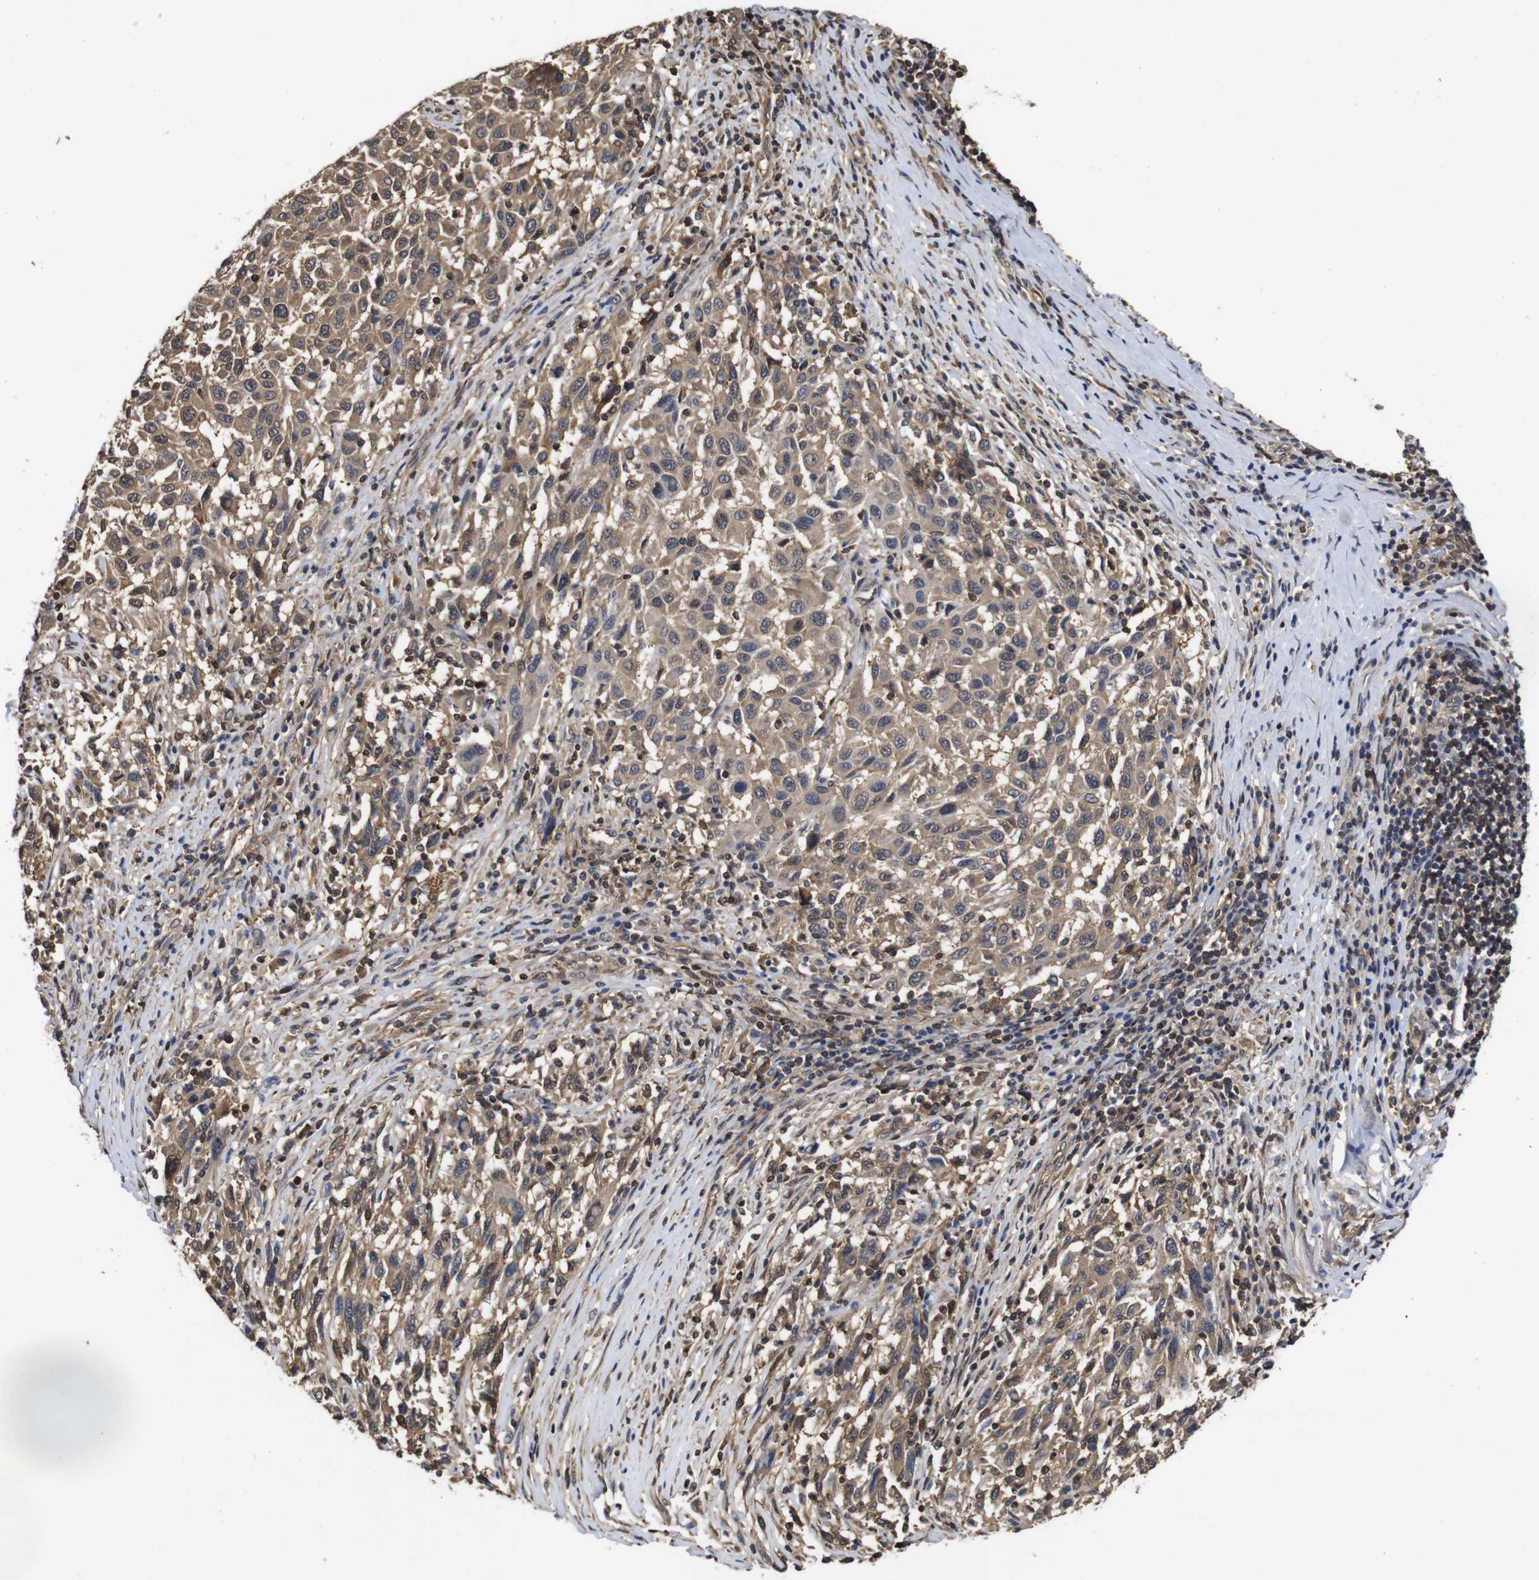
{"staining": {"intensity": "moderate", "quantity": ">75%", "location": "cytoplasmic/membranous"}, "tissue": "melanoma", "cell_type": "Tumor cells", "image_type": "cancer", "snomed": [{"axis": "morphology", "description": "Malignant melanoma, Metastatic site"}, {"axis": "topography", "description": "Lymph node"}], "caption": "Protein staining of melanoma tissue exhibits moderate cytoplasmic/membranous staining in about >75% of tumor cells. Immunohistochemistry (ihc) stains the protein in brown and the nuclei are stained blue.", "gene": "SUMO3", "patient": {"sex": "male", "age": 61}}